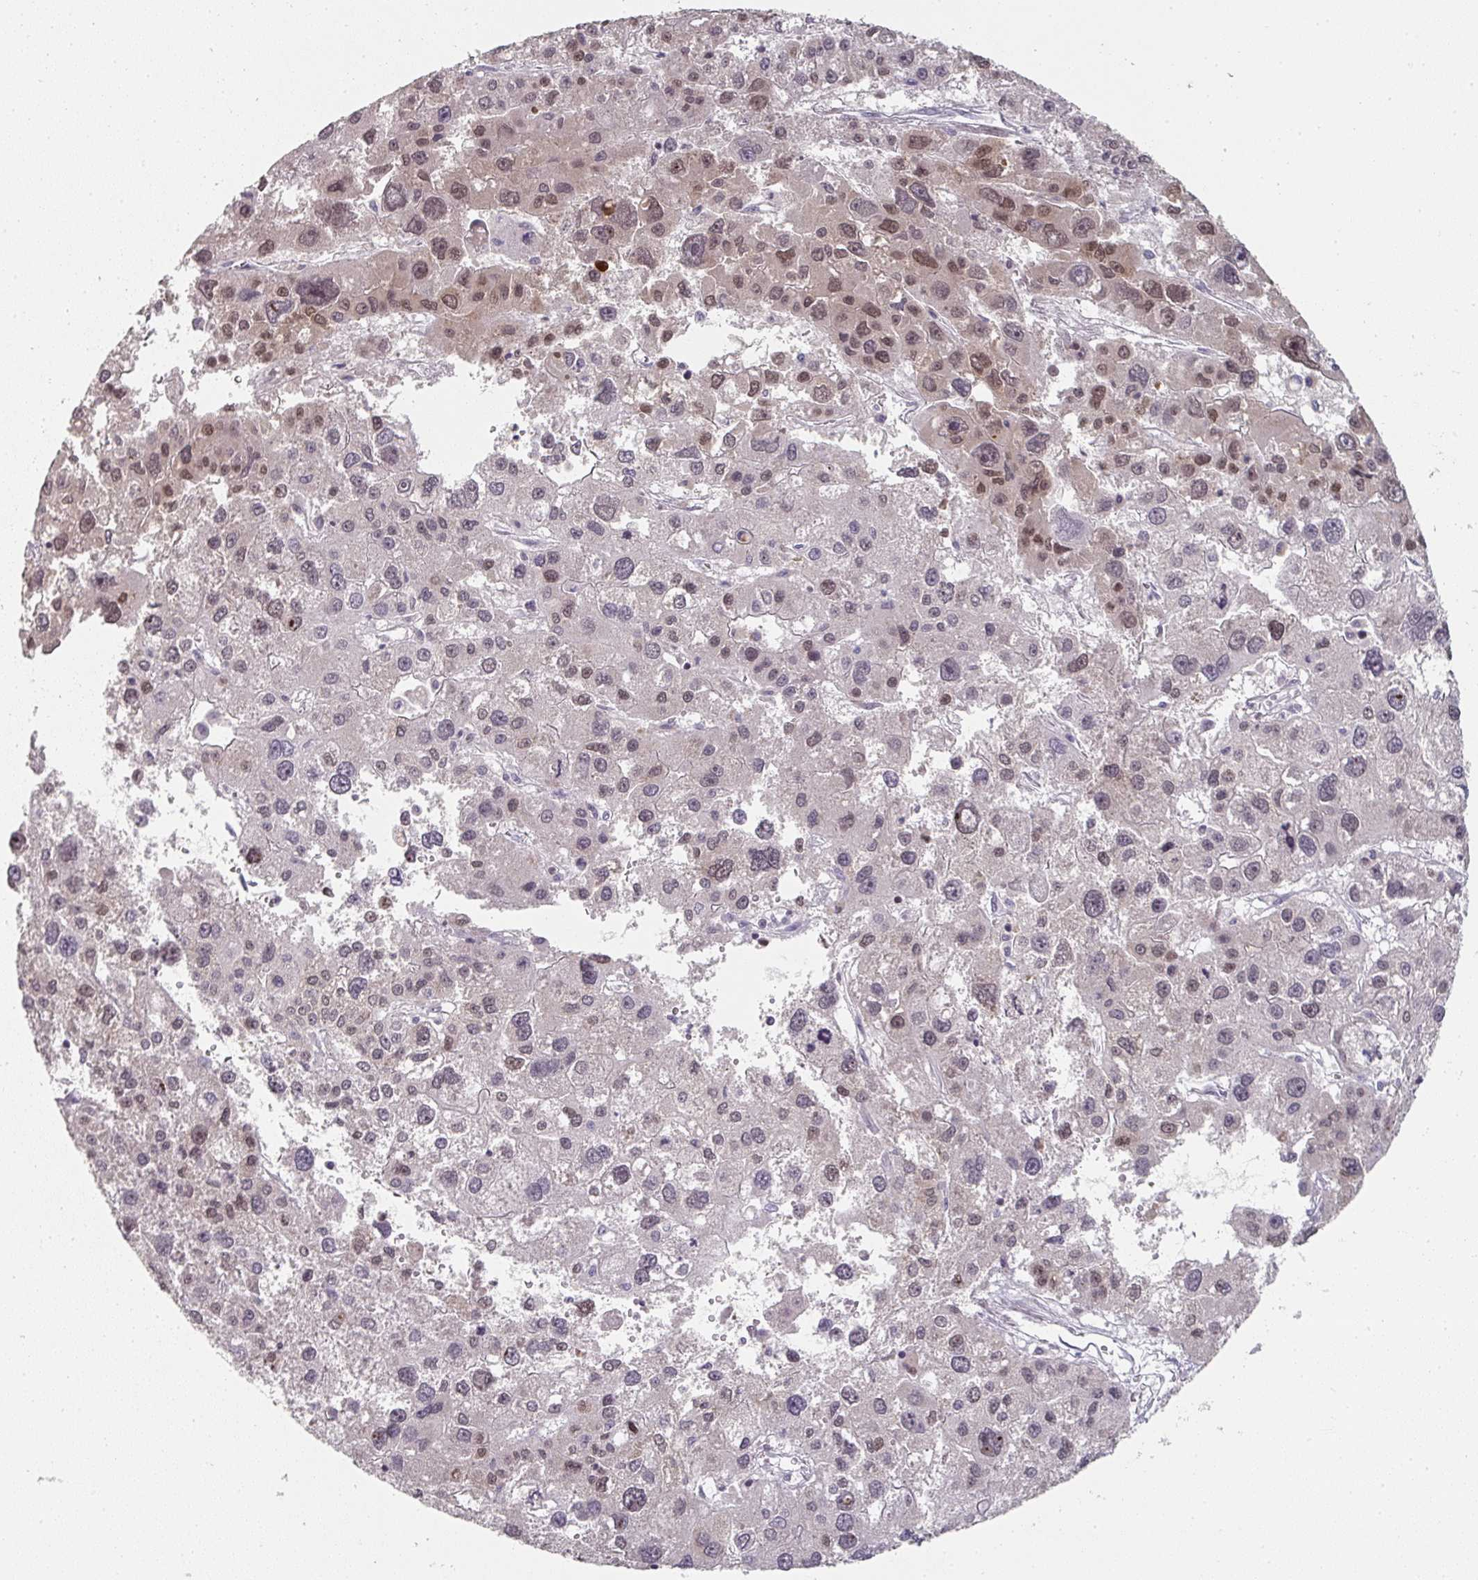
{"staining": {"intensity": "moderate", "quantity": "25%-75%", "location": "nuclear"}, "tissue": "liver cancer", "cell_type": "Tumor cells", "image_type": "cancer", "snomed": [{"axis": "morphology", "description": "Carcinoma, Hepatocellular, NOS"}, {"axis": "topography", "description": "Liver"}], "caption": "Liver hepatocellular carcinoma tissue reveals moderate nuclear positivity in about 25%-75% of tumor cells", "gene": "A1CF", "patient": {"sex": "male", "age": 73}}